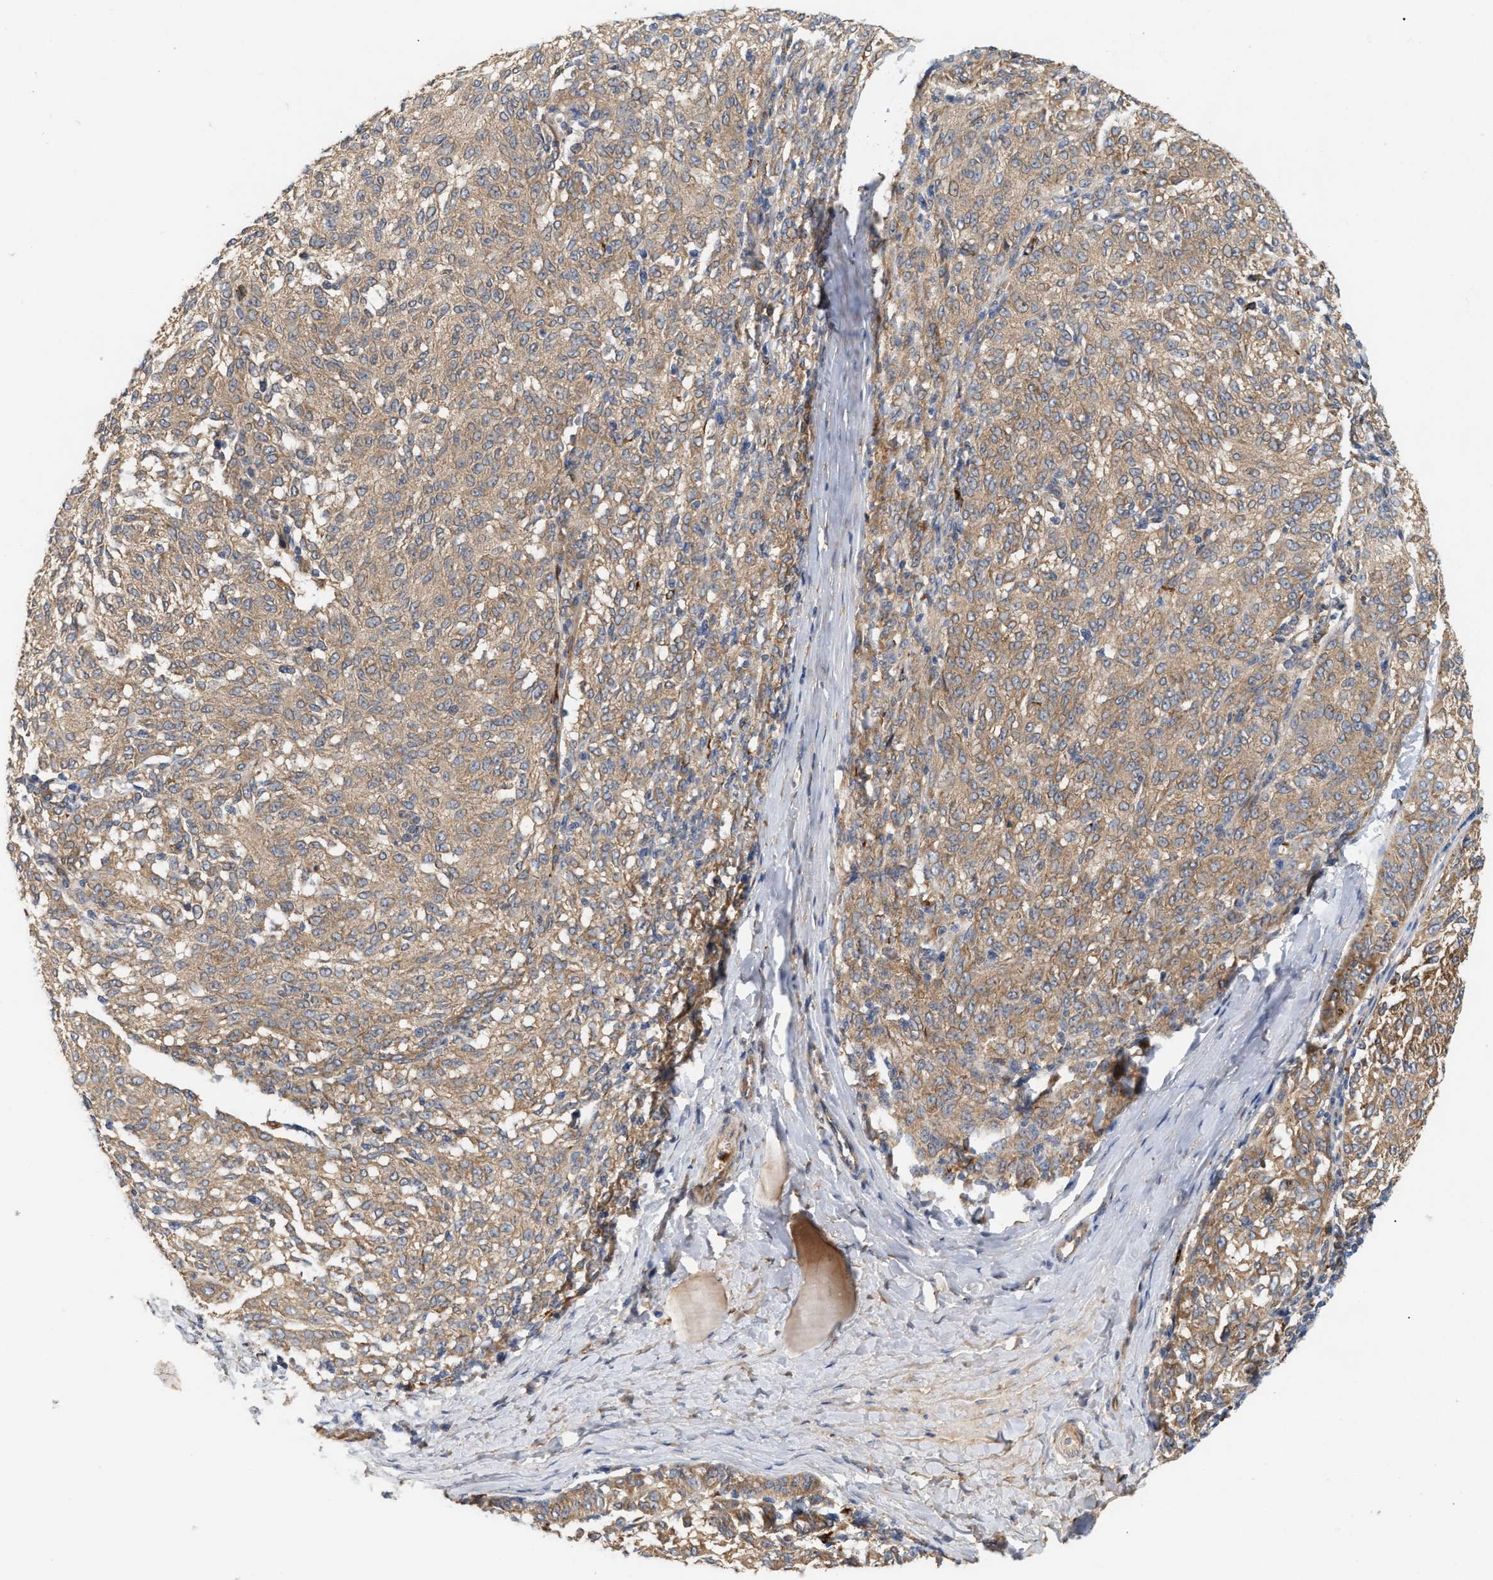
{"staining": {"intensity": "moderate", "quantity": ">75%", "location": "cytoplasmic/membranous"}, "tissue": "melanoma", "cell_type": "Tumor cells", "image_type": "cancer", "snomed": [{"axis": "morphology", "description": "Malignant melanoma, NOS"}, {"axis": "topography", "description": "Skin"}], "caption": "Tumor cells show medium levels of moderate cytoplasmic/membranous staining in about >75% of cells in malignant melanoma. (Stains: DAB in brown, nuclei in blue, Microscopy: brightfield microscopy at high magnification).", "gene": "PLCD1", "patient": {"sex": "female", "age": 72}}